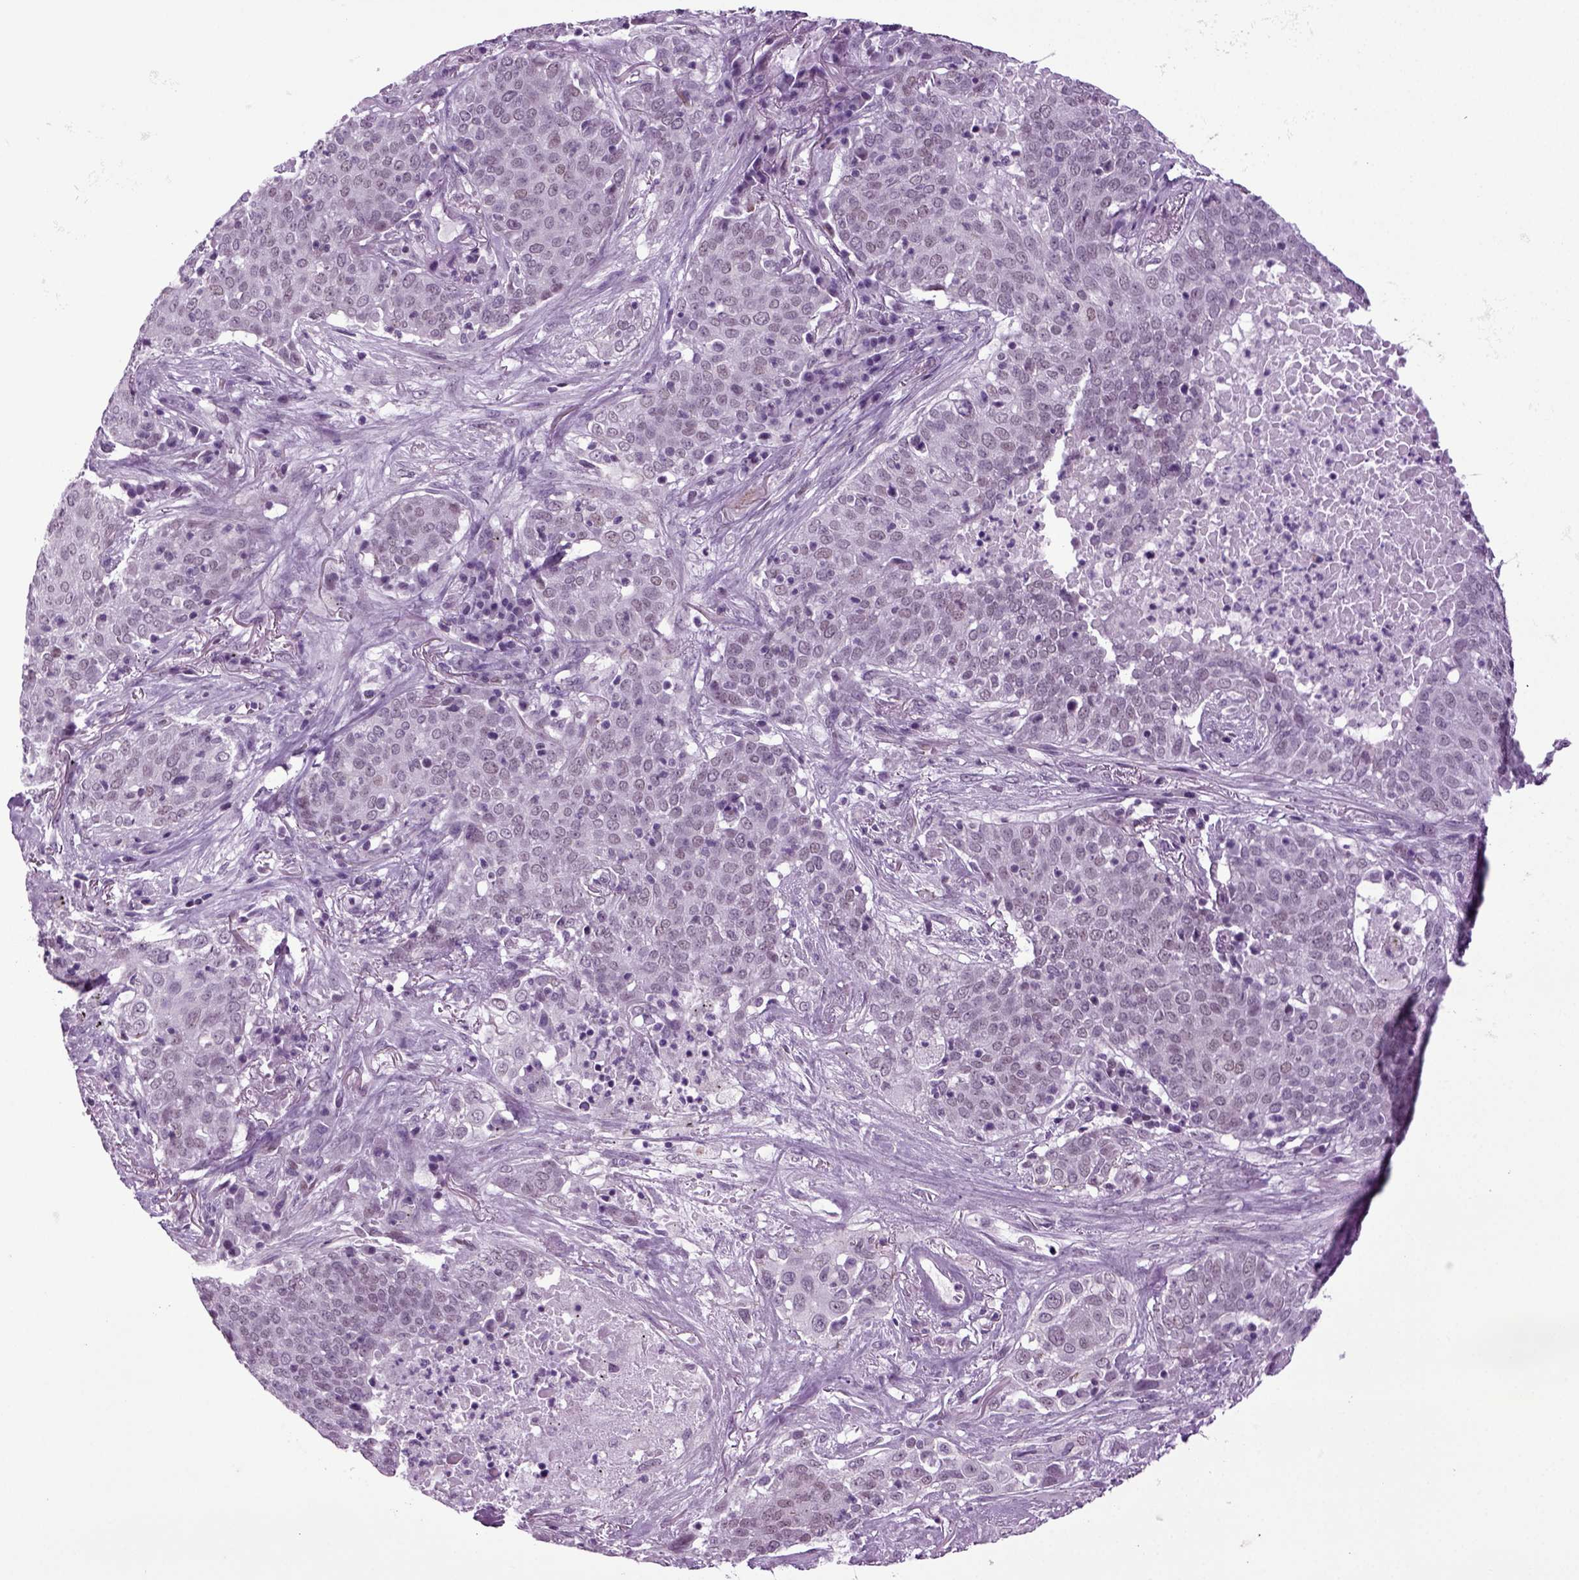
{"staining": {"intensity": "negative", "quantity": "none", "location": "none"}, "tissue": "lung cancer", "cell_type": "Tumor cells", "image_type": "cancer", "snomed": [{"axis": "morphology", "description": "Squamous cell carcinoma, NOS"}, {"axis": "topography", "description": "Lung"}], "caption": "This histopathology image is of lung cancer (squamous cell carcinoma) stained with immunohistochemistry (IHC) to label a protein in brown with the nuclei are counter-stained blue. There is no expression in tumor cells.", "gene": "RFX3", "patient": {"sex": "male", "age": 82}}